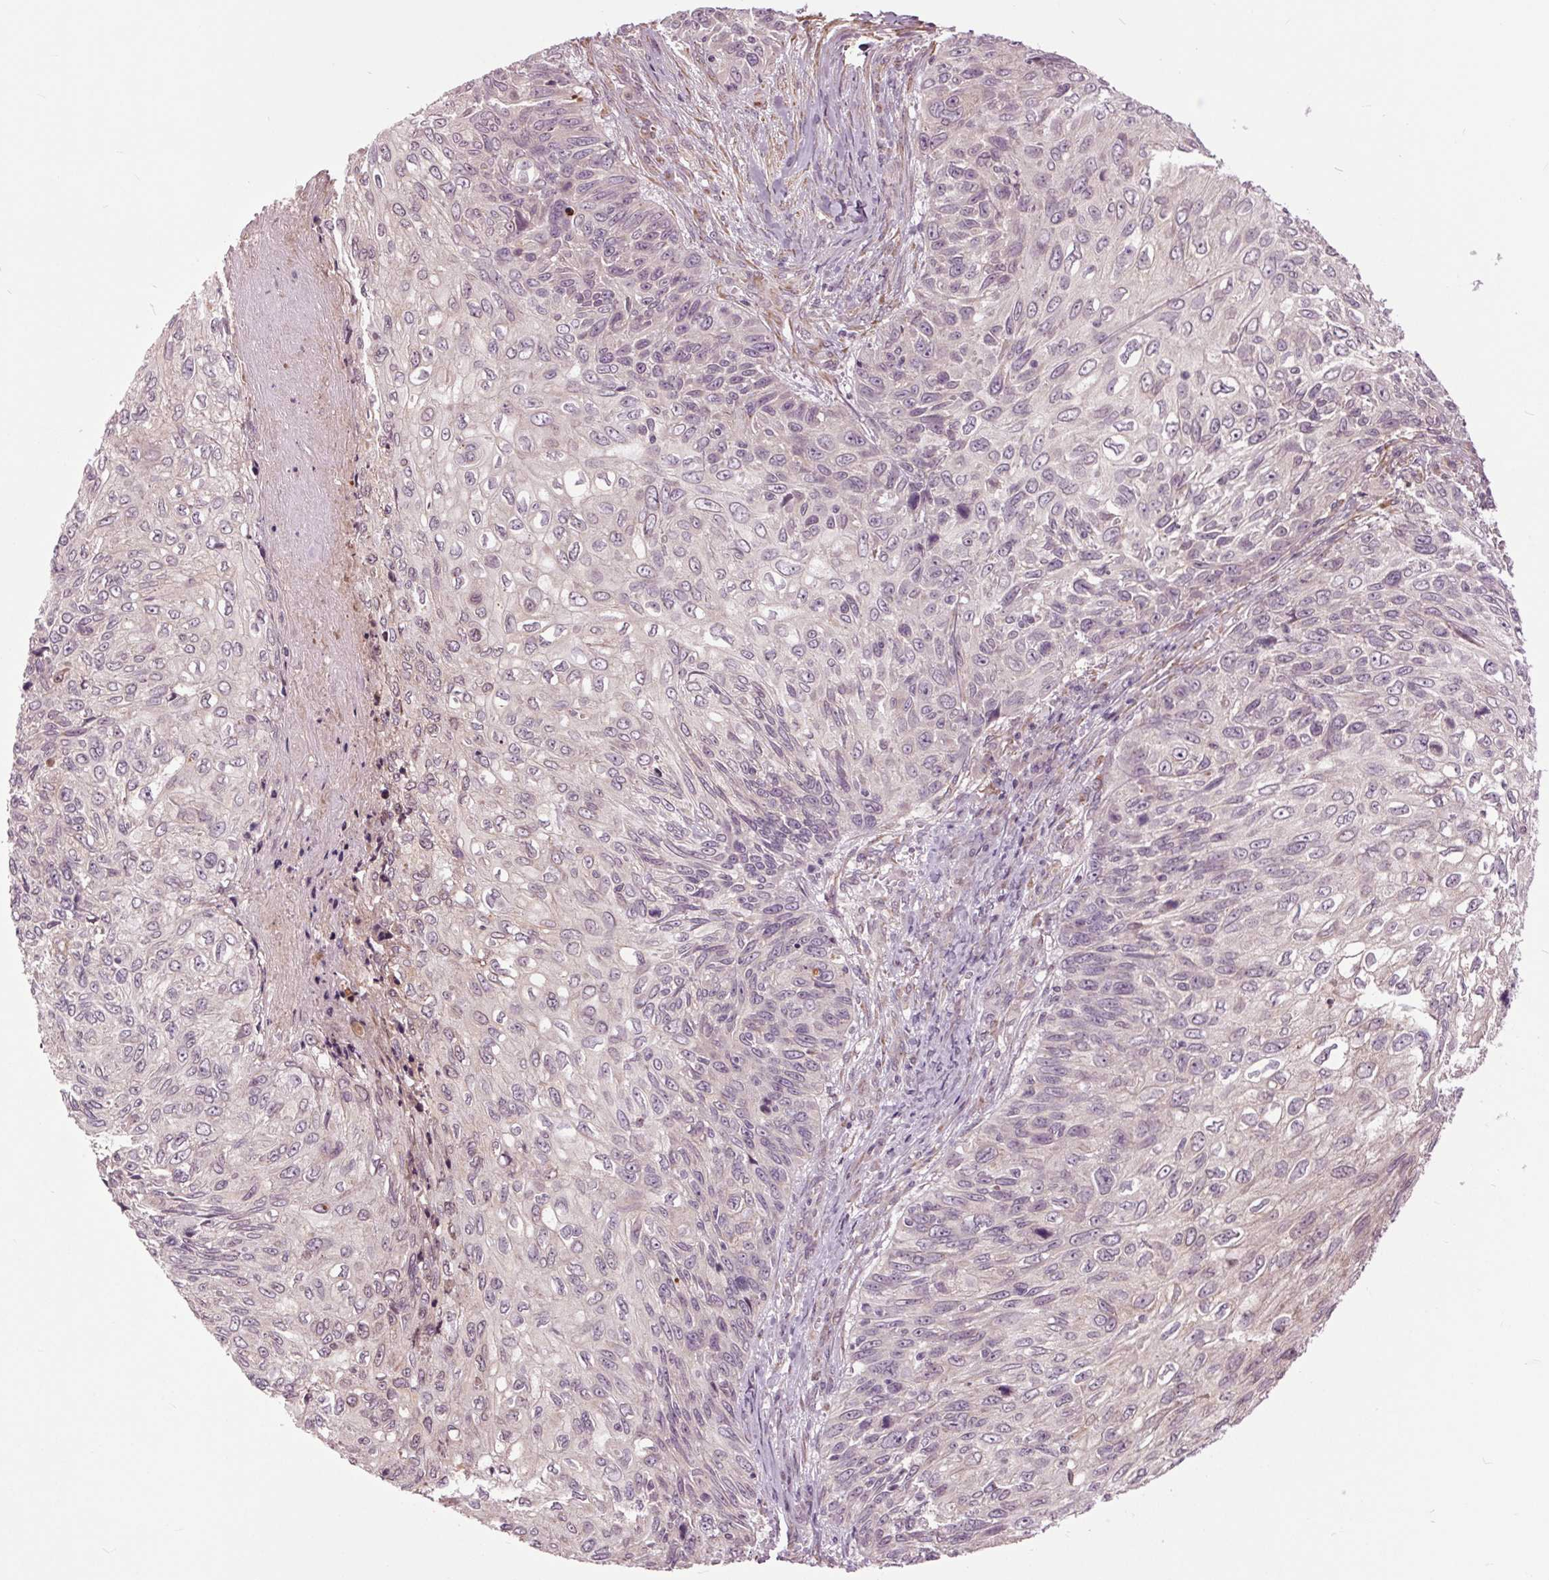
{"staining": {"intensity": "negative", "quantity": "none", "location": "none"}, "tissue": "skin cancer", "cell_type": "Tumor cells", "image_type": "cancer", "snomed": [{"axis": "morphology", "description": "Squamous cell carcinoma, NOS"}, {"axis": "topography", "description": "Skin"}], "caption": "Immunohistochemistry (IHC) of human skin squamous cell carcinoma shows no expression in tumor cells.", "gene": "HAUS5", "patient": {"sex": "male", "age": 92}}